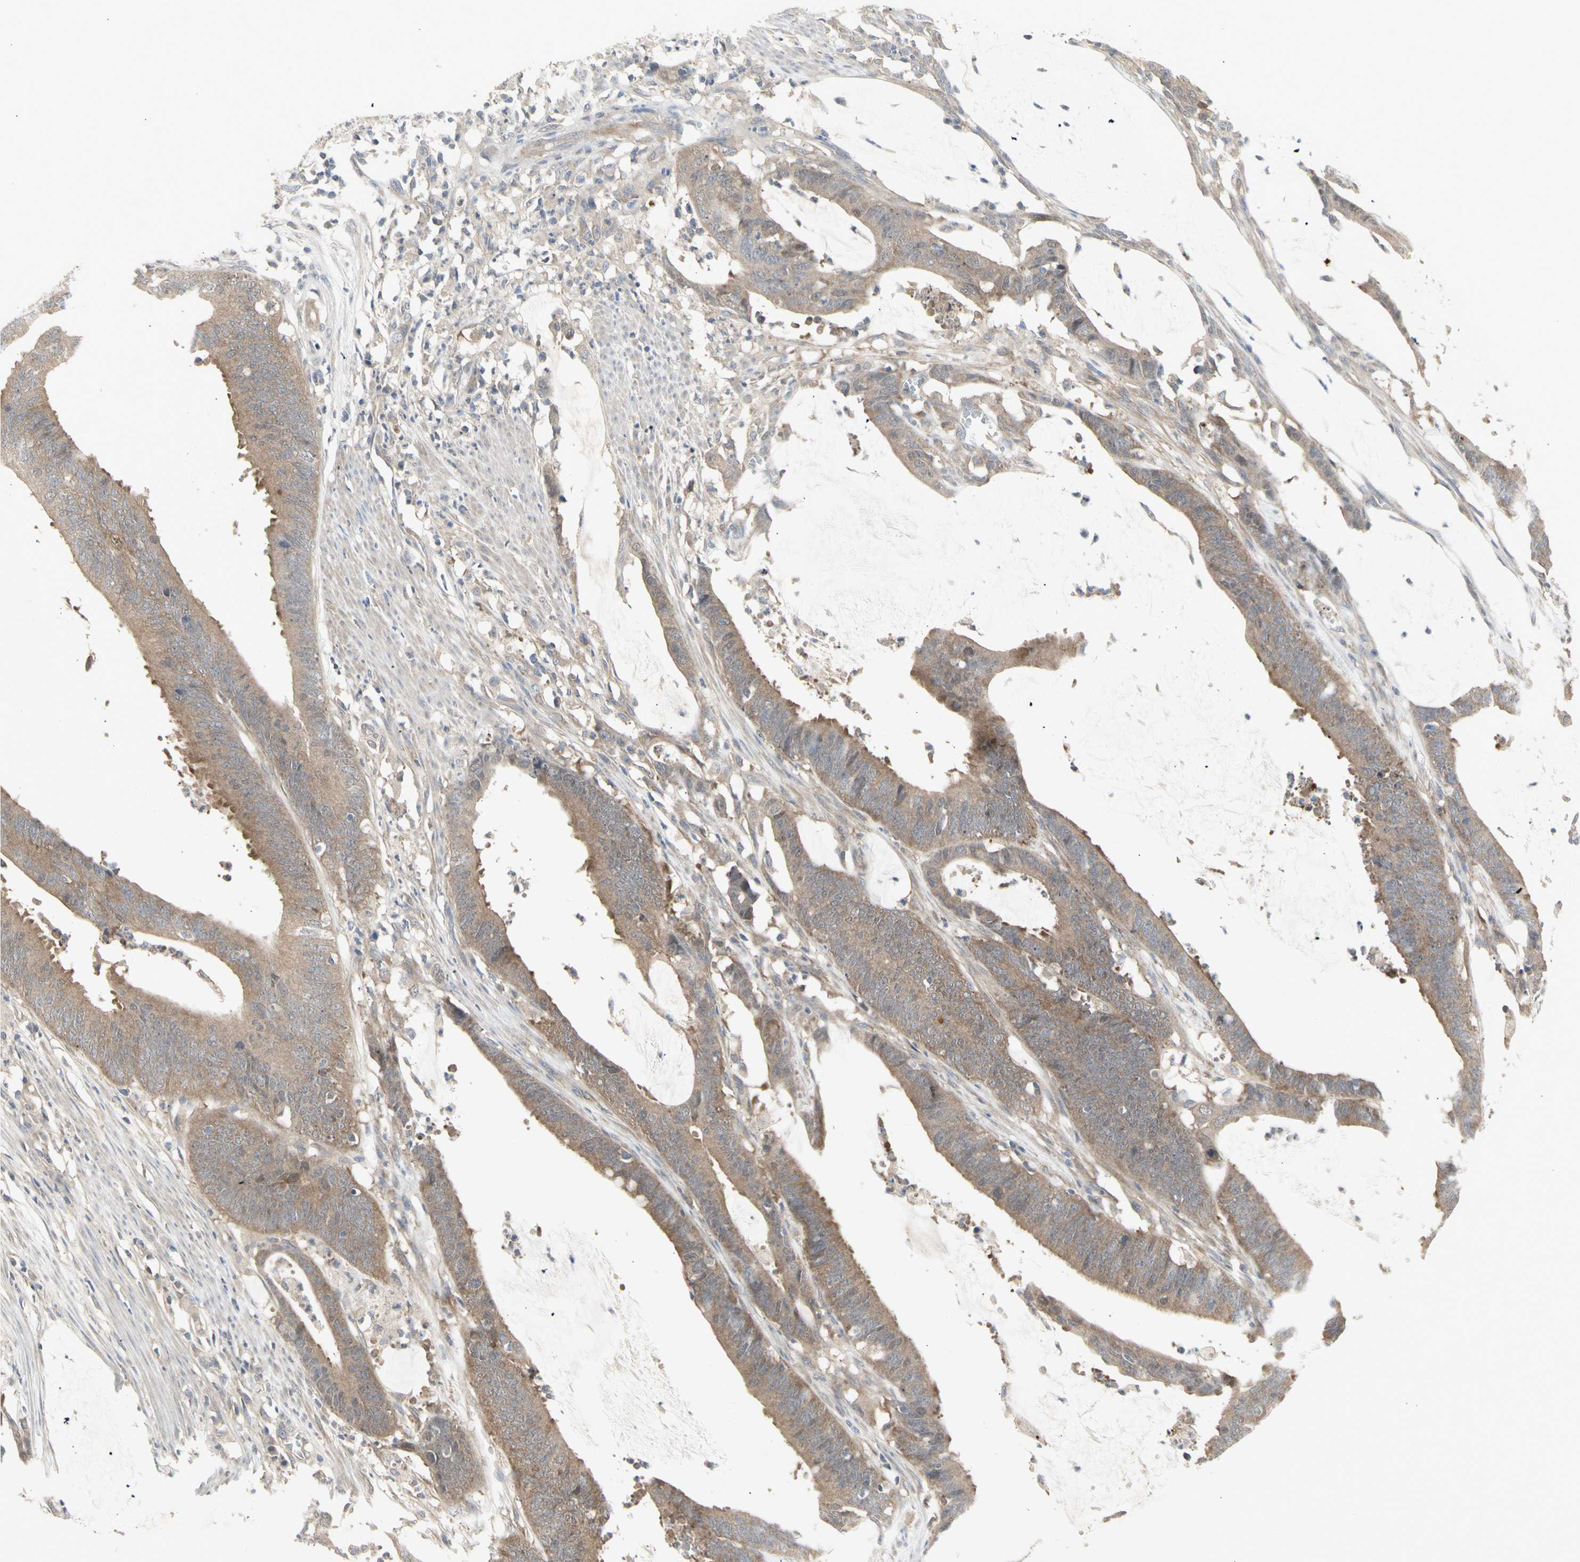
{"staining": {"intensity": "moderate", "quantity": ">75%", "location": "cytoplasmic/membranous"}, "tissue": "colorectal cancer", "cell_type": "Tumor cells", "image_type": "cancer", "snomed": [{"axis": "morphology", "description": "Adenocarcinoma, NOS"}, {"axis": "topography", "description": "Rectum"}], "caption": "This photomicrograph demonstrates immunohistochemistry staining of human colorectal adenocarcinoma, with medium moderate cytoplasmic/membranous positivity in about >75% of tumor cells.", "gene": "CHURC1-FNTB", "patient": {"sex": "female", "age": 66}}